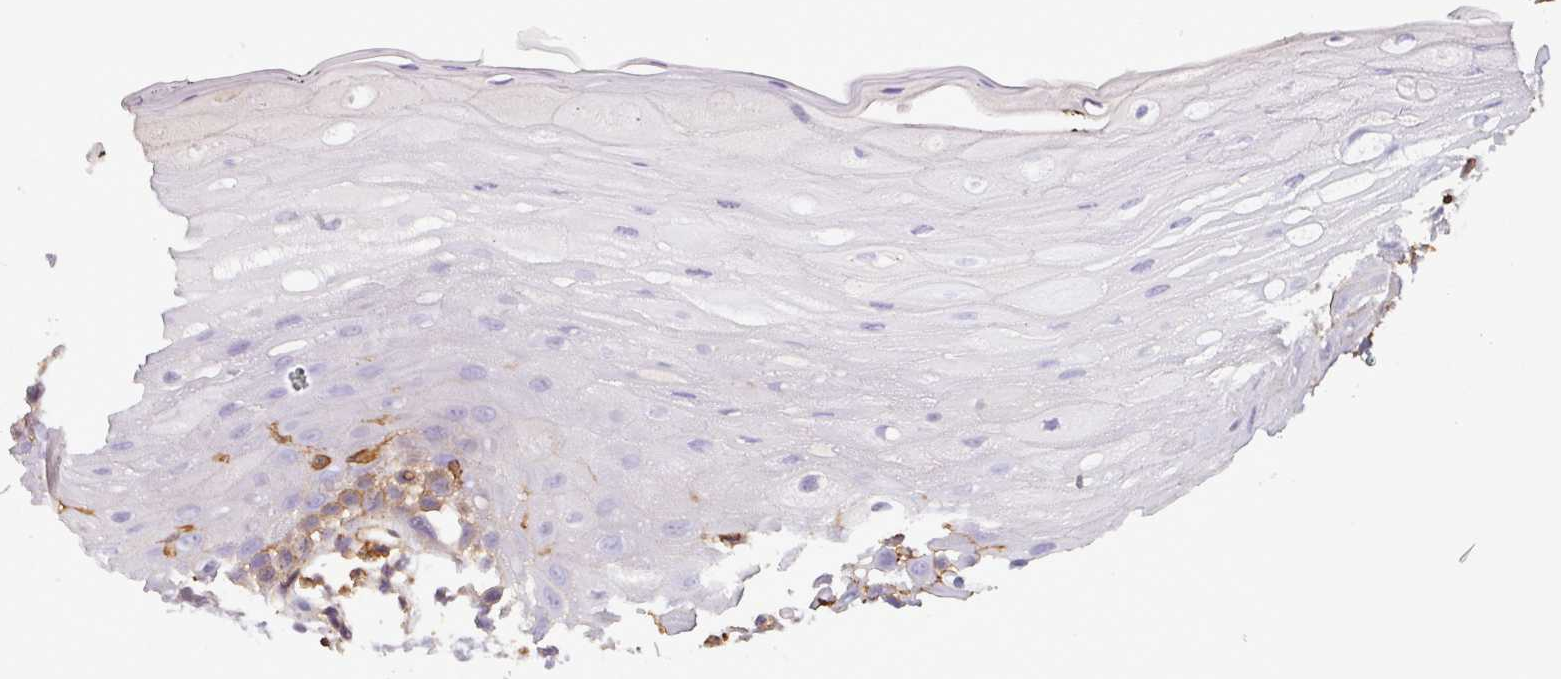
{"staining": {"intensity": "weak", "quantity": "<25%", "location": "cytoplasmic/membranous"}, "tissue": "oral mucosa", "cell_type": "Squamous epithelial cells", "image_type": "normal", "snomed": [{"axis": "morphology", "description": "Normal tissue, NOS"}, {"axis": "topography", "description": "Oral tissue"}, {"axis": "topography", "description": "Tounge, NOS"}], "caption": "IHC photomicrograph of normal oral mucosa: oral mucosa stained with DAB shows no significant protein staining in squamous epithelial cells. Nuclei are stained in blue.", "gene": "PPP1R18", "patient": {"sex": "female", "age": 59}}